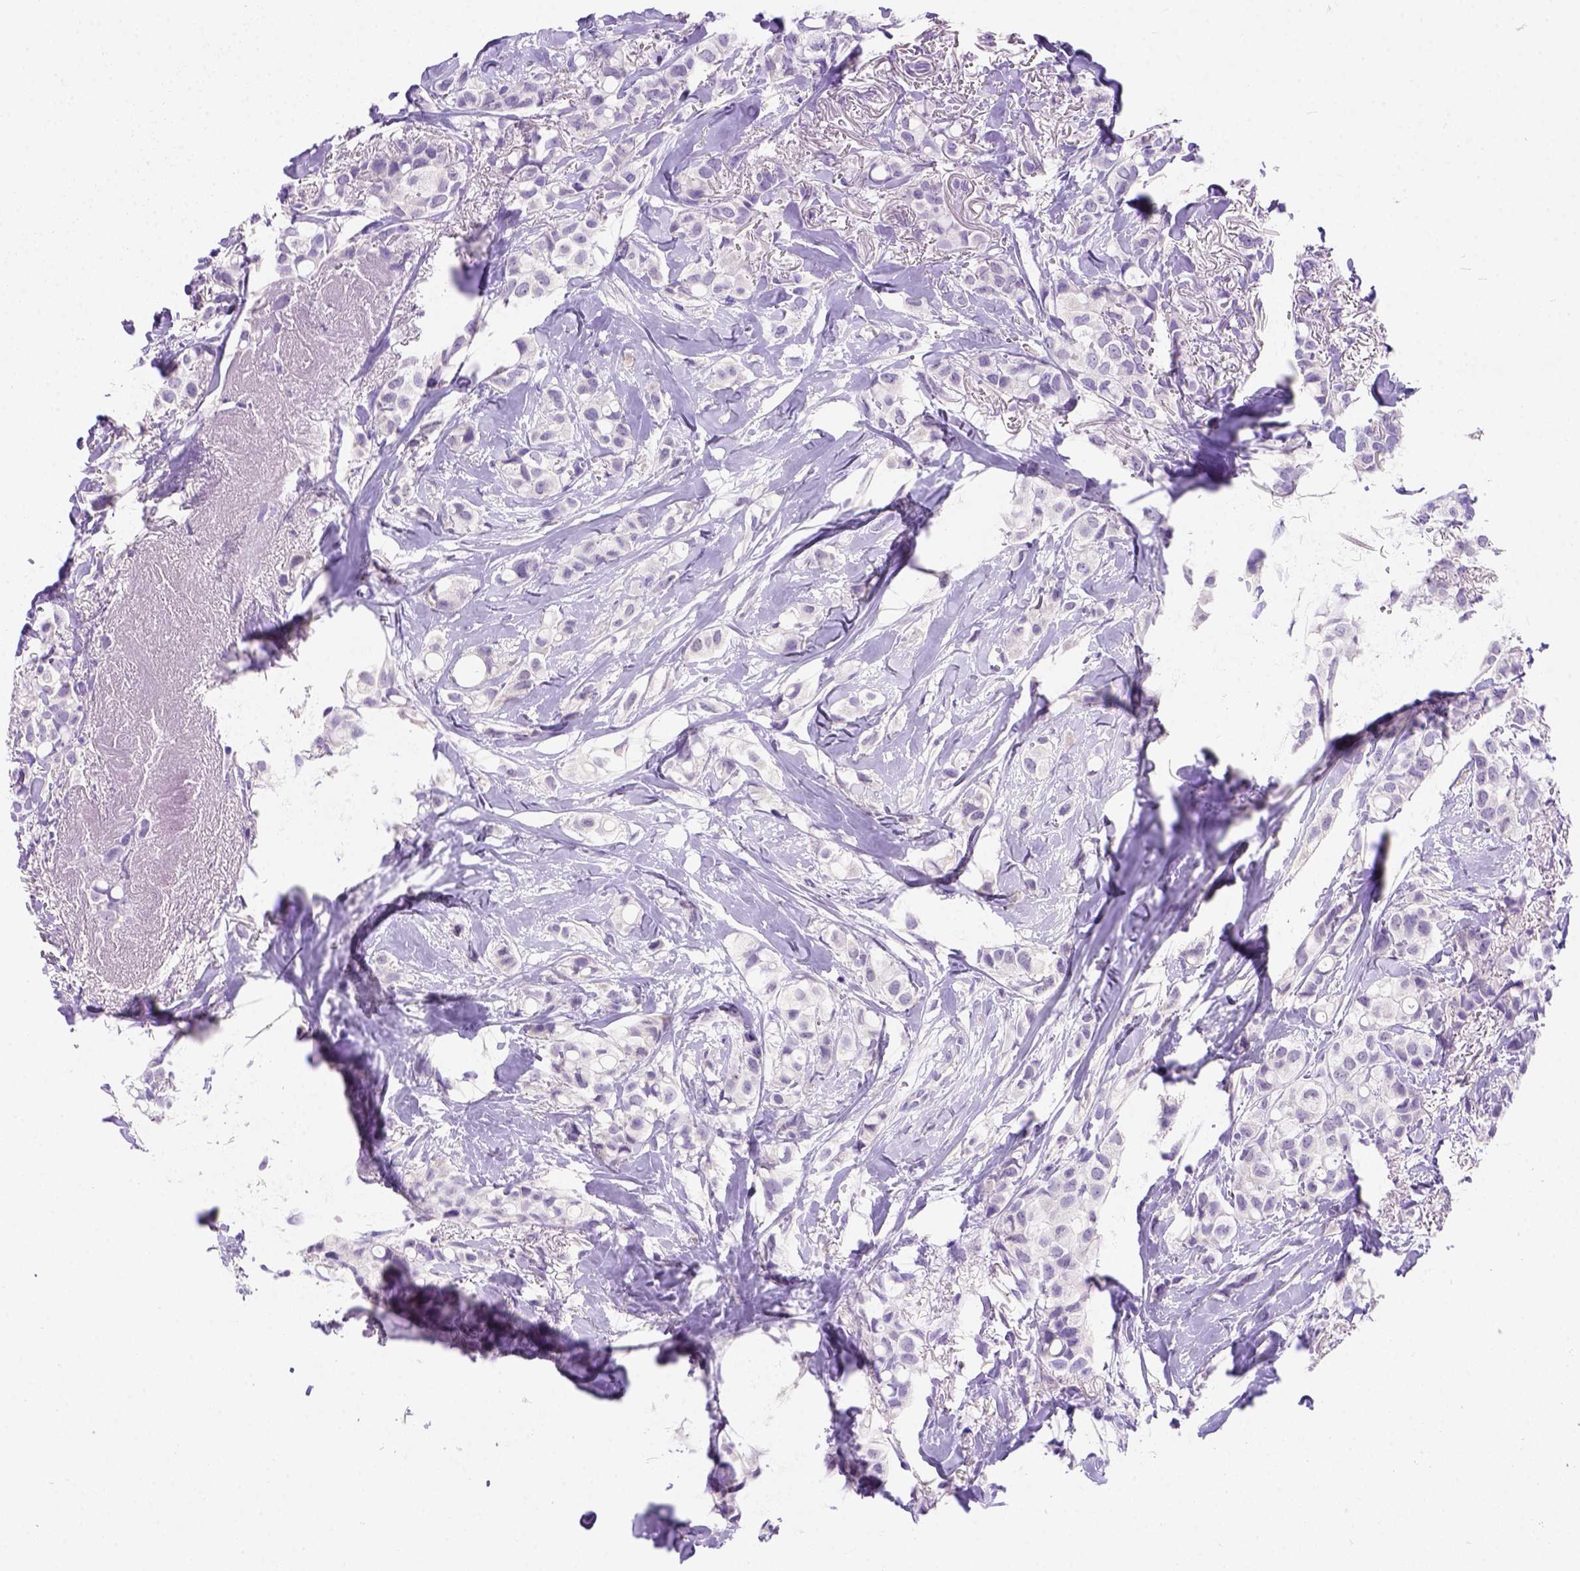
{"staining": {"intensity": "negative", "quantity": "none", "location": "none"}, "tissue": "breast cancer", "cell_type": "Tumor cells", "image_type": "cancer", "snomed": [{"axis": "morphology", "description": "Duct carcinoma"}, {"axis": "topography", "description": "Breast"}], "caption": "Tumor cells are negative for brown protein staining in breast cancer.", "gene": "FAM81B", "patient": {"sex": "female", "age": 85}}